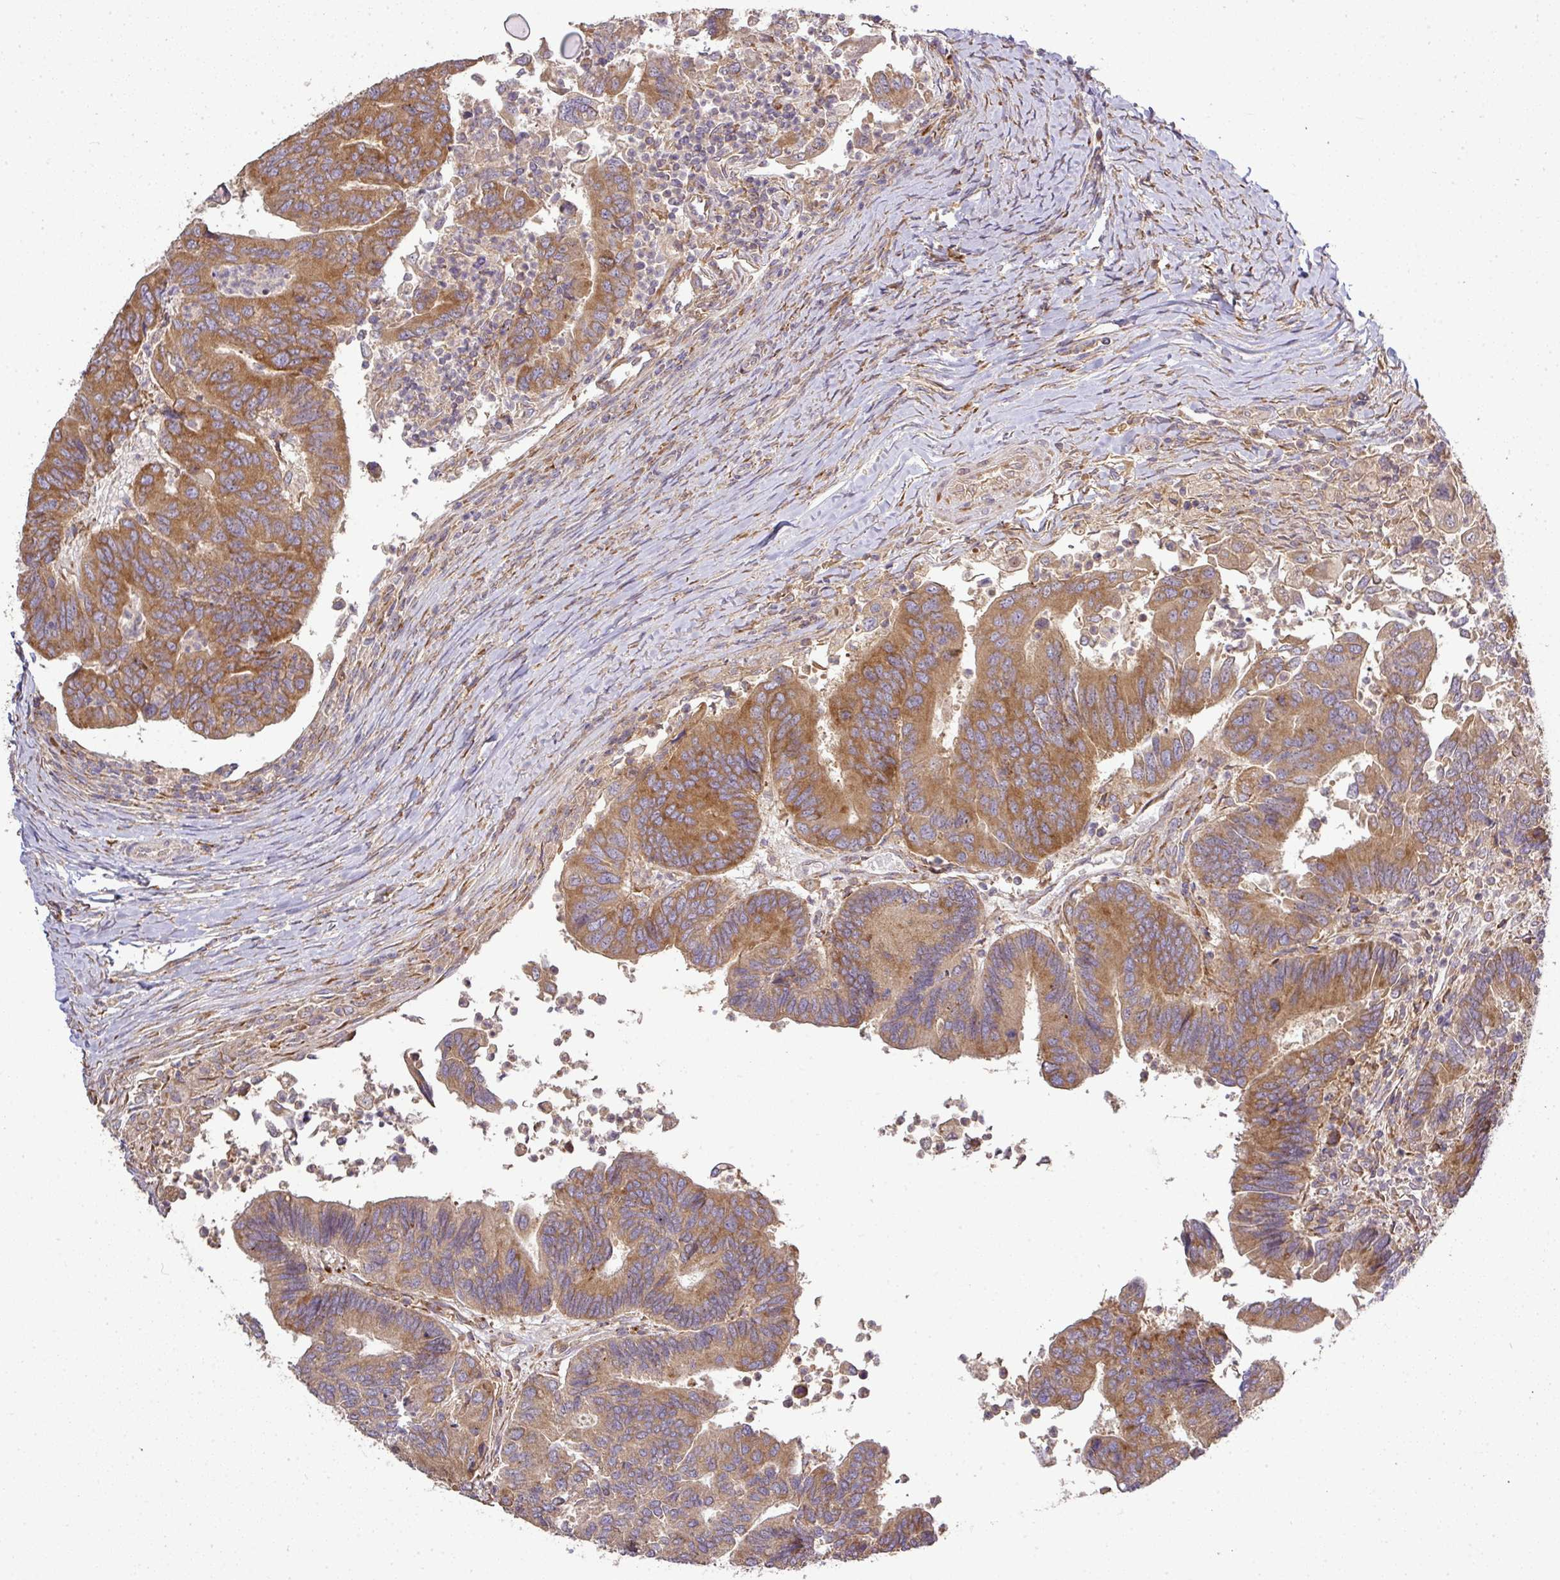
{"staining": {"intensity": "moderate", "quantity": ">75%", "location": "cytoplasmic/membranous"}, "tissue": "colorectal cancer", "cell_type": "Tumor cells", "image_type": "cancer", "snomed": [{"axis": "morphology", "description": "Adenocarcinoma, NOS"}, {"axis": "topography", "description": "Colon"}], "caption": "Immunohistochemistry (IHC) staining of colorectal cancer (adenocarcinoma), which reveals medium levels of moderate cytoplasmic/membranous positivity in about >75% of tumor cells indicating moderate cytoplasmic/membranous protein expression. The staining was performed using DAB (brown) for protein detection and nuclei were counterstained in hematoxylin (blue).", "gene": "GALP", "patient": {"sex": "female", "age": 67}}